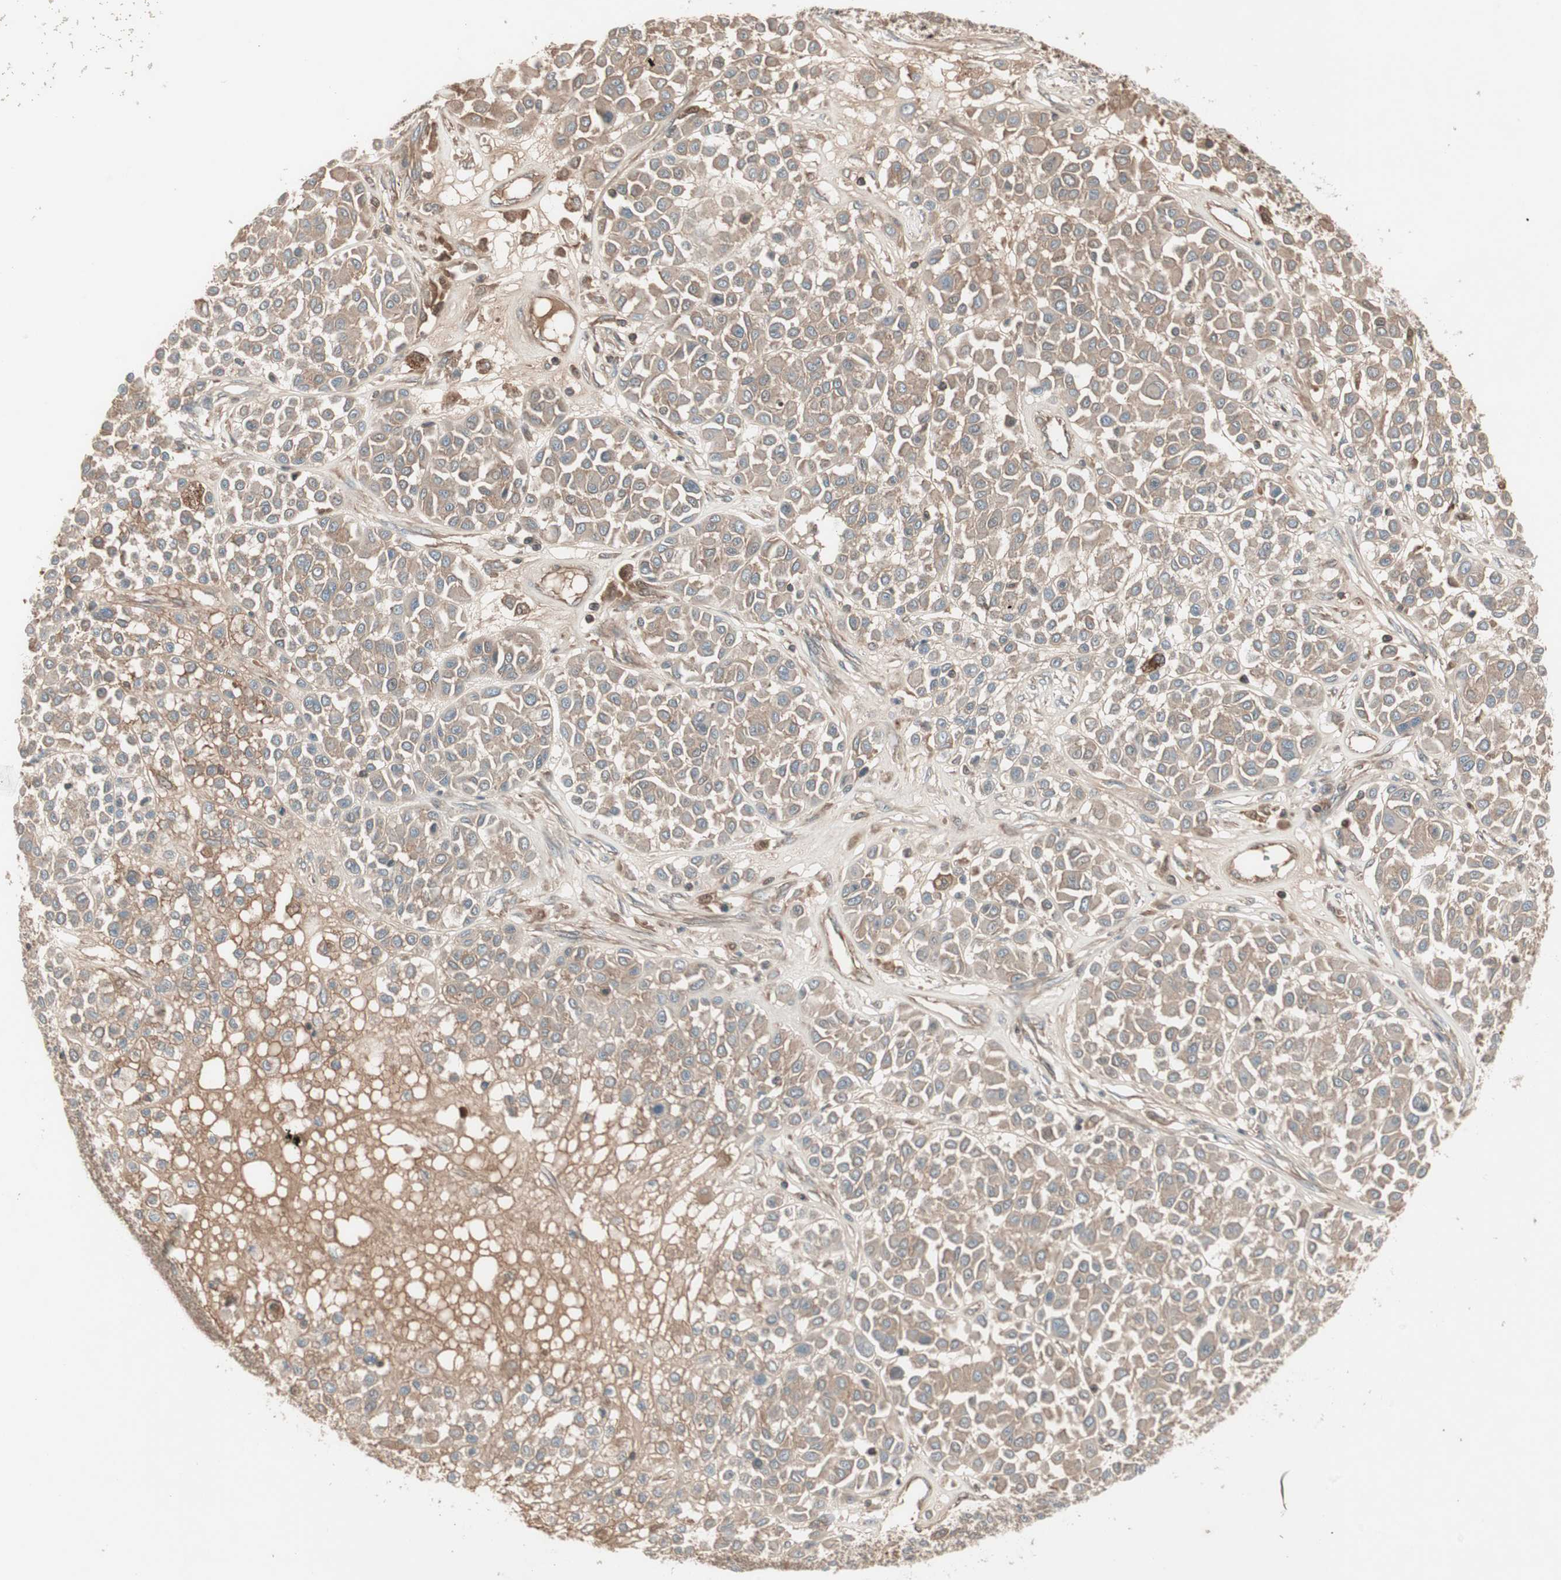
{"staining": {"intensity": "moderate", "quantity": ">75%", "location": "cytoplasmic/membranous"}, "tissue": "melanoma", "cell_type": "Tumor cells", "image_type": "cancer", "snomed": [{"axis": "morphology", "description": "Malignant melanoma, Metastatic site"}, {"axis": "topography", "description": "Soft tissue"}], "caption": "DAB (3,3'-diaminobenzidine) immunohistochemical staining of malignant melanoma (metastatic site) demonstrates moderate cytoplasmic/membranous protein expression in approximately >75% of tumor cells. Using DAB (brown) and hematoxylin (blue) stains, captured at high magnification using brightfield microscopy.", "gene": "TFPI", "patient": {"sex": "male", "age": 41}}